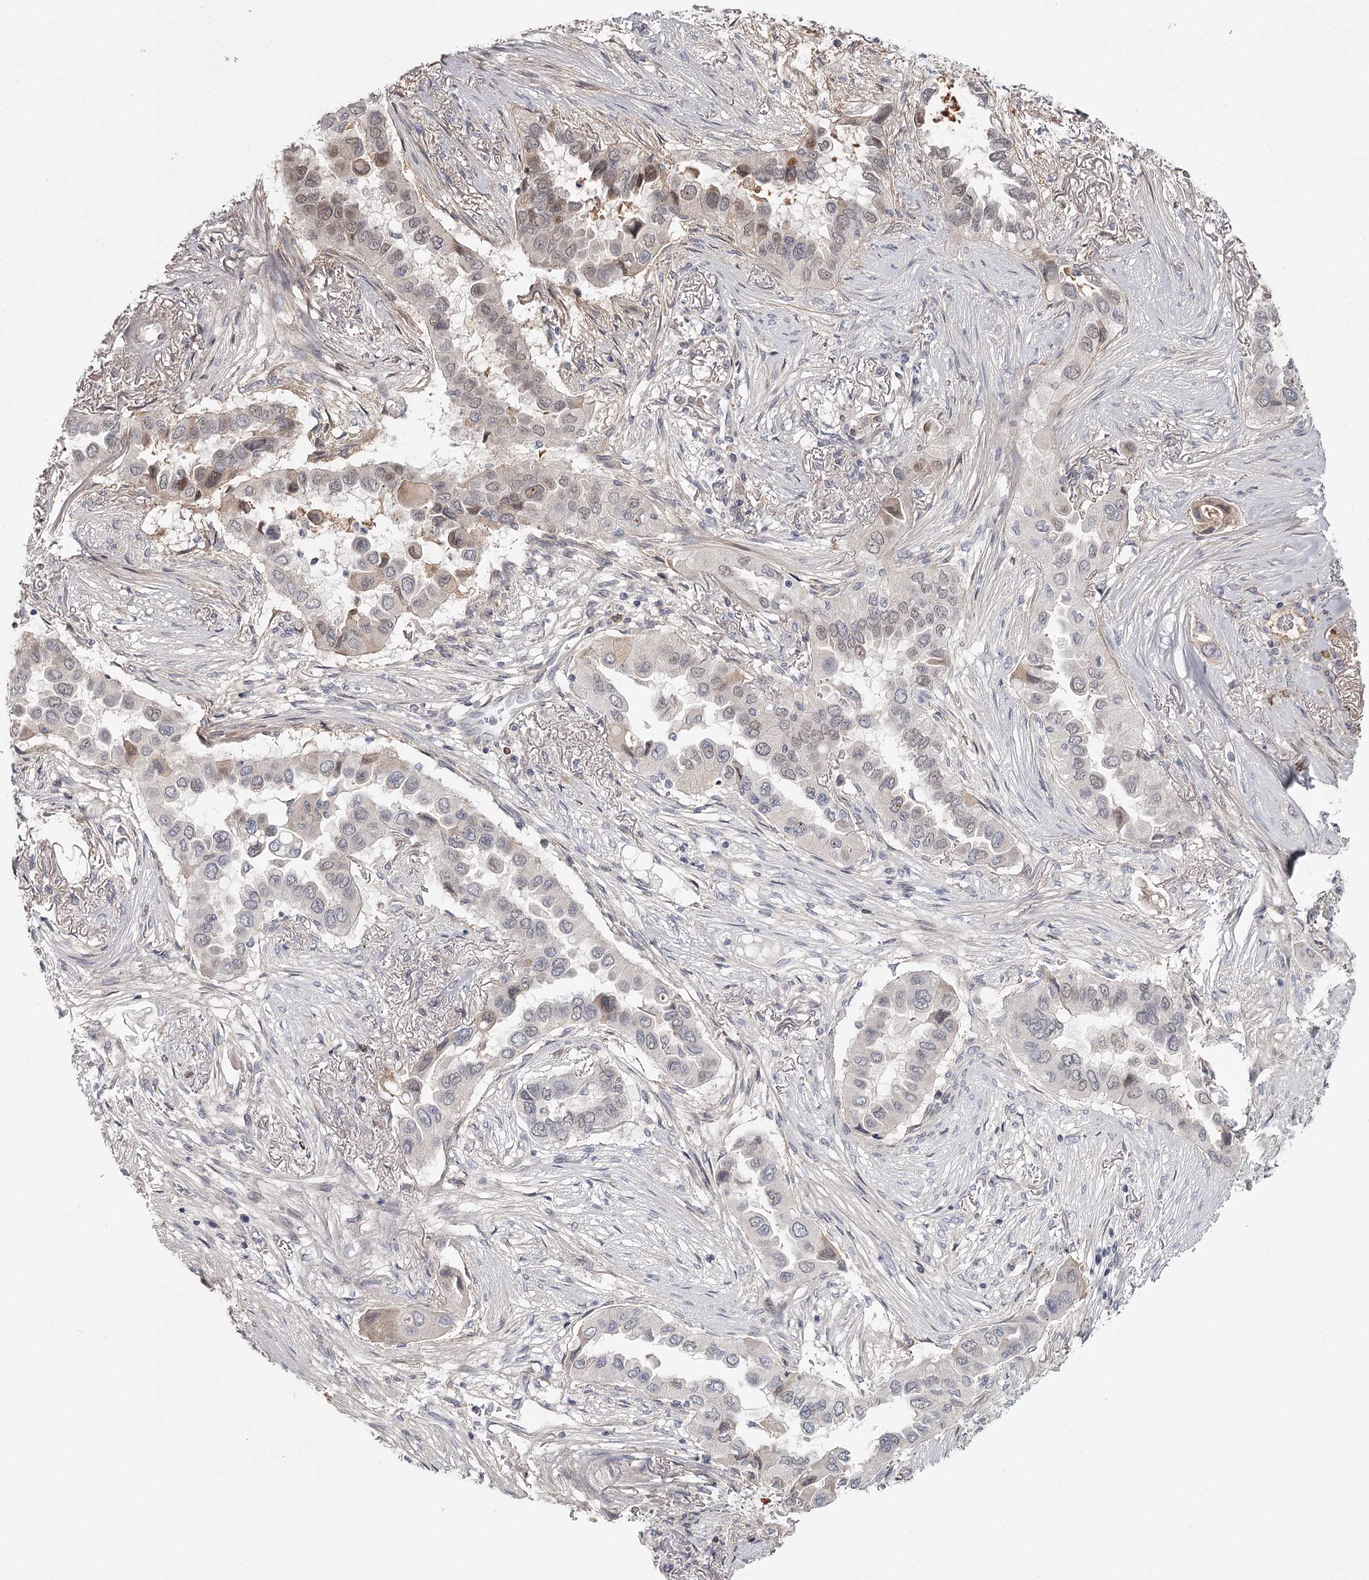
{"staining": {"intensity": "weak", "quantity": "<25%", "location": "cytoplasmic/membranous"}, "tissue": "lung cancer", "cell_type": "Tumor cells", "image_type": "cancer", "snomed": [{"axis": "morphology", "description": "Adenocarcinoma, NOS"}, {"axis": "topography", "description": "Lung"}], "caption": "This is an IHC image of human lung adenocarcinoma. There is no staining in tumor cells.", "gene": "DHRS9", "patient": {"sex": "female", "age": 76}}